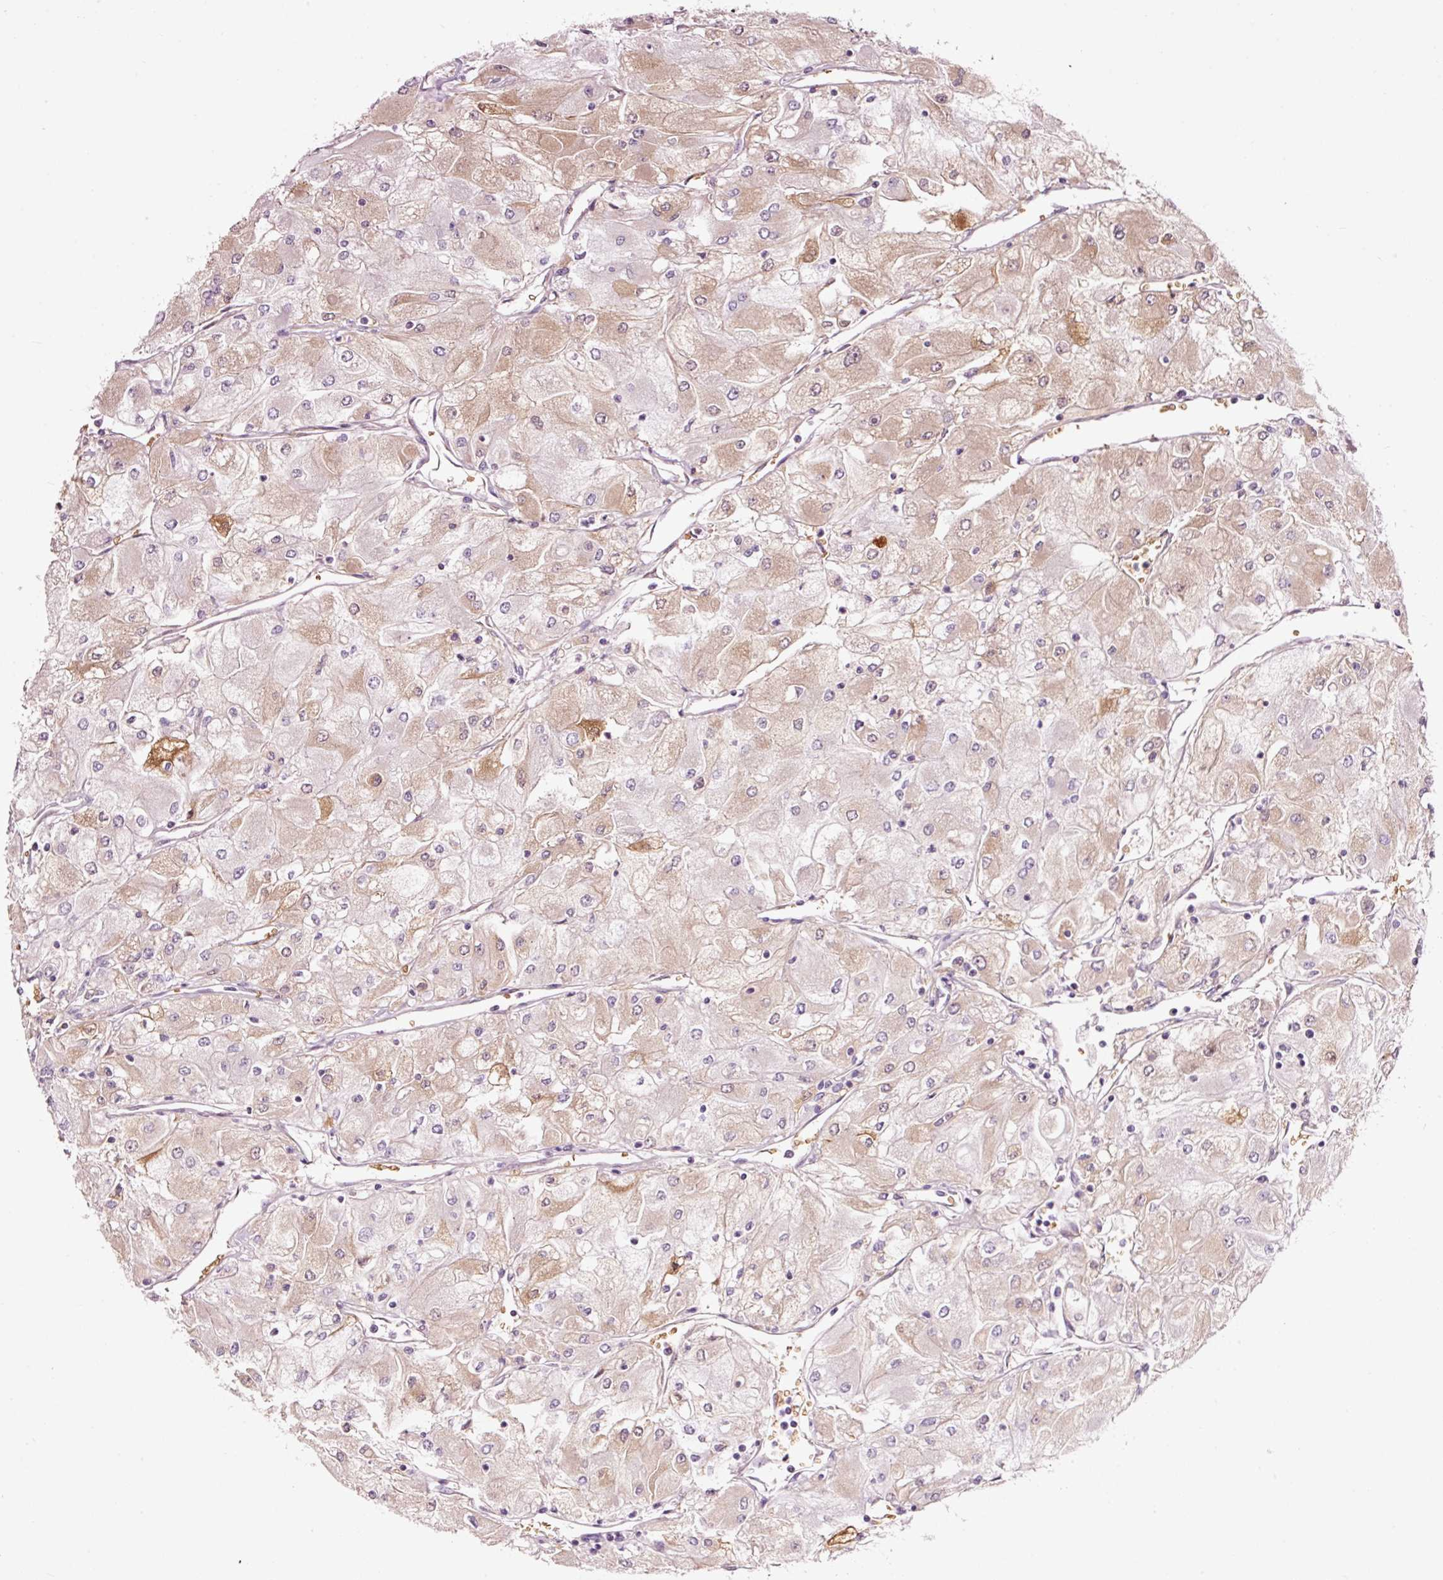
{"staining": {"intensity": "weak", "quantity": "25%-75%", "location": "cytoplasmic/membranous"}, "tissue": "renal cancer", "cell_type": "Tumor cells", "image_type": "cancer", "snomed": [{"axis": "morphology", "description": "Adenocarcinoma, NOS"}, {"axis": "topography", "description": "Kidney"}], "caption": "Renal cancer (adenocarcinoma) stained with a brown dye shows weak cytoplasmic/membranous positive expression in approximately 25%-75% of tumor cells.", "gene": "LDHAL6B", "patient": {"sex": "male", "age": 80}}